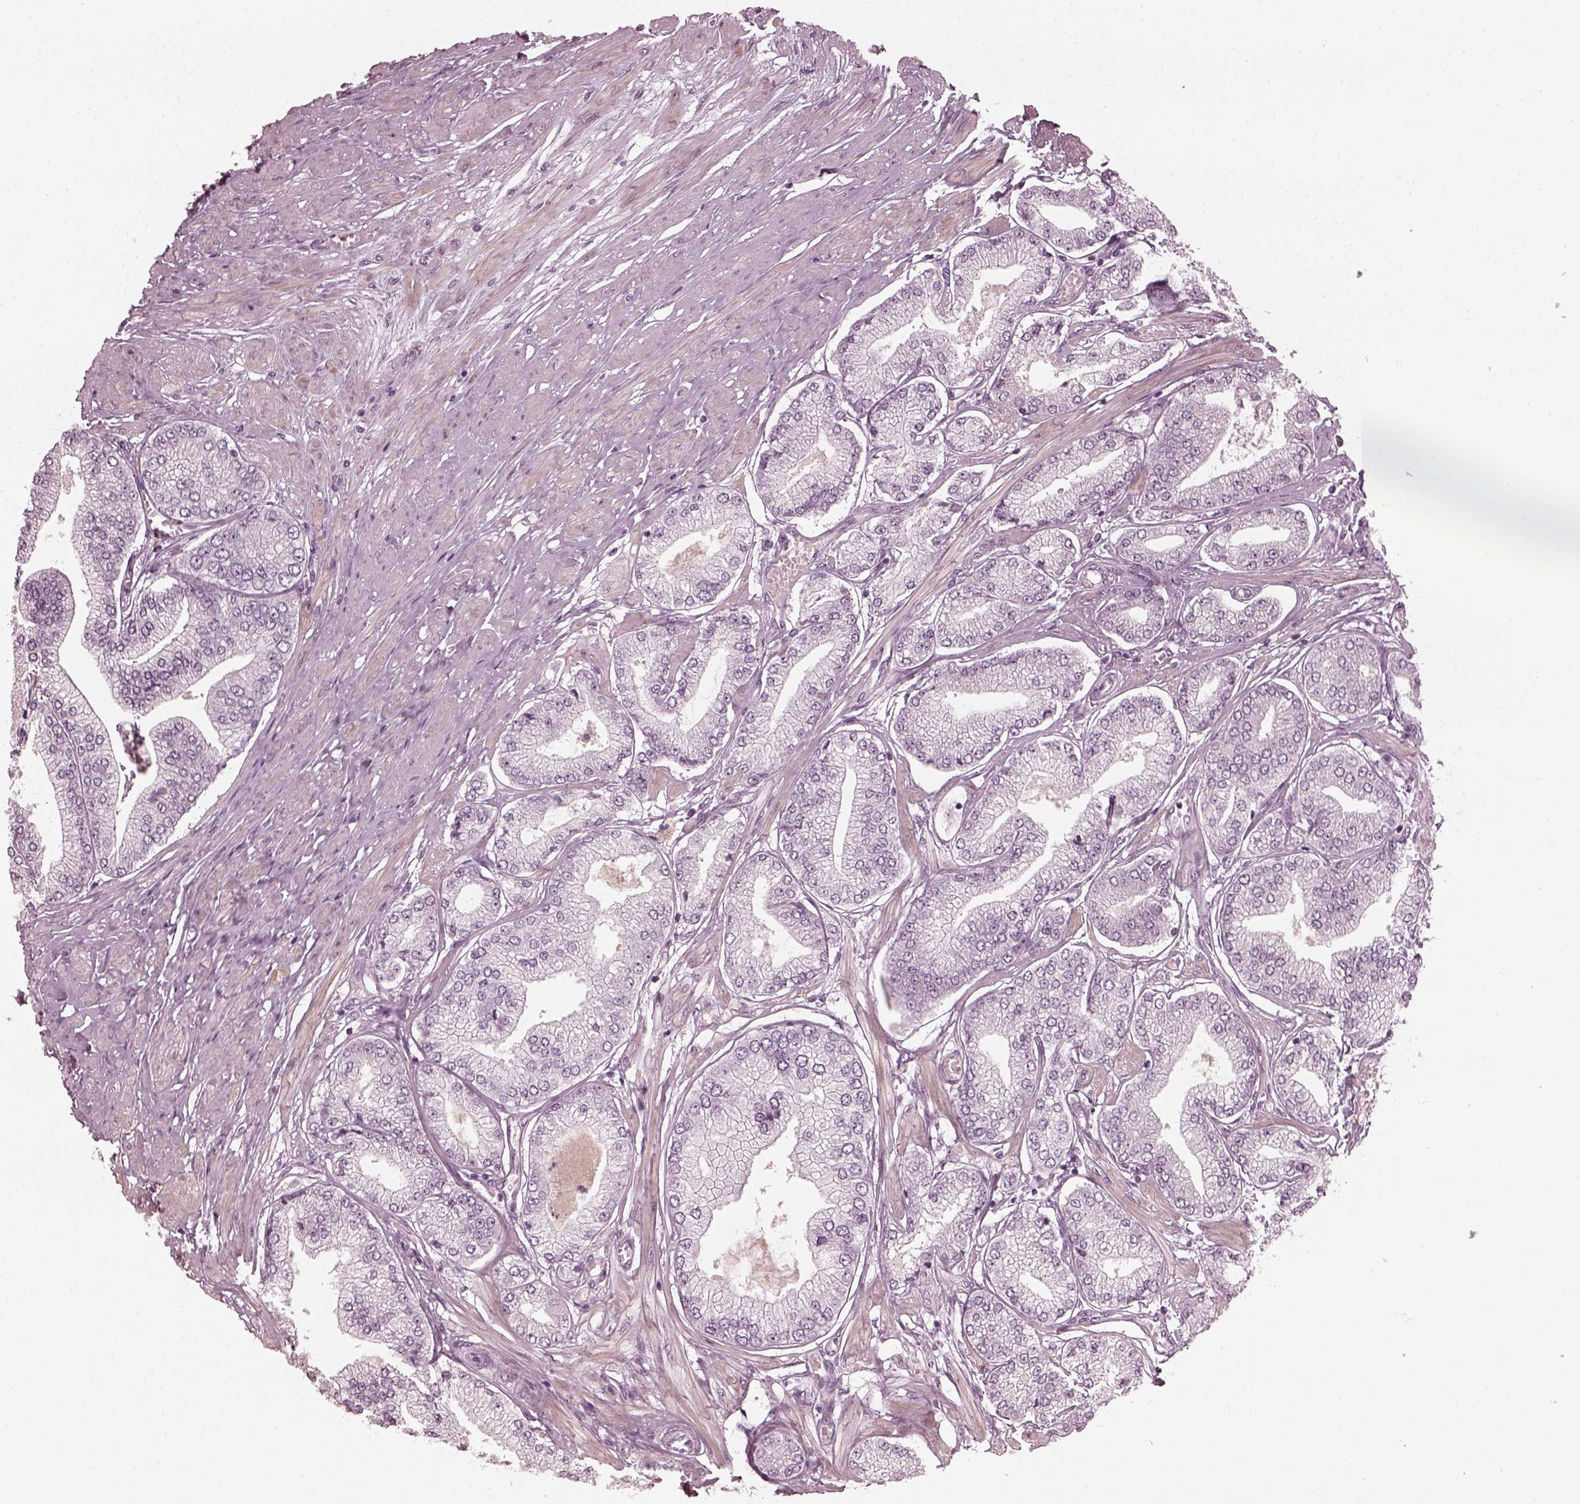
{"staining": {"intensity": "negative", "quantity": "none", "location": "none"}, "tissue": "prostate cancer", "cell_type": "Tumor cells", "image_type": "cancer", "snomed": [{"axis": "morphology", "description": "Adenocarcinoma, Low grade"}, {"axis": "topography", "description": "Prostate"}], "caption": "Tumor cells show no significant staining in adenocarcinoma (low-grade) (prostate).", "gene": "CCDC170", "patient": {"sex": "male", "age": 55}}